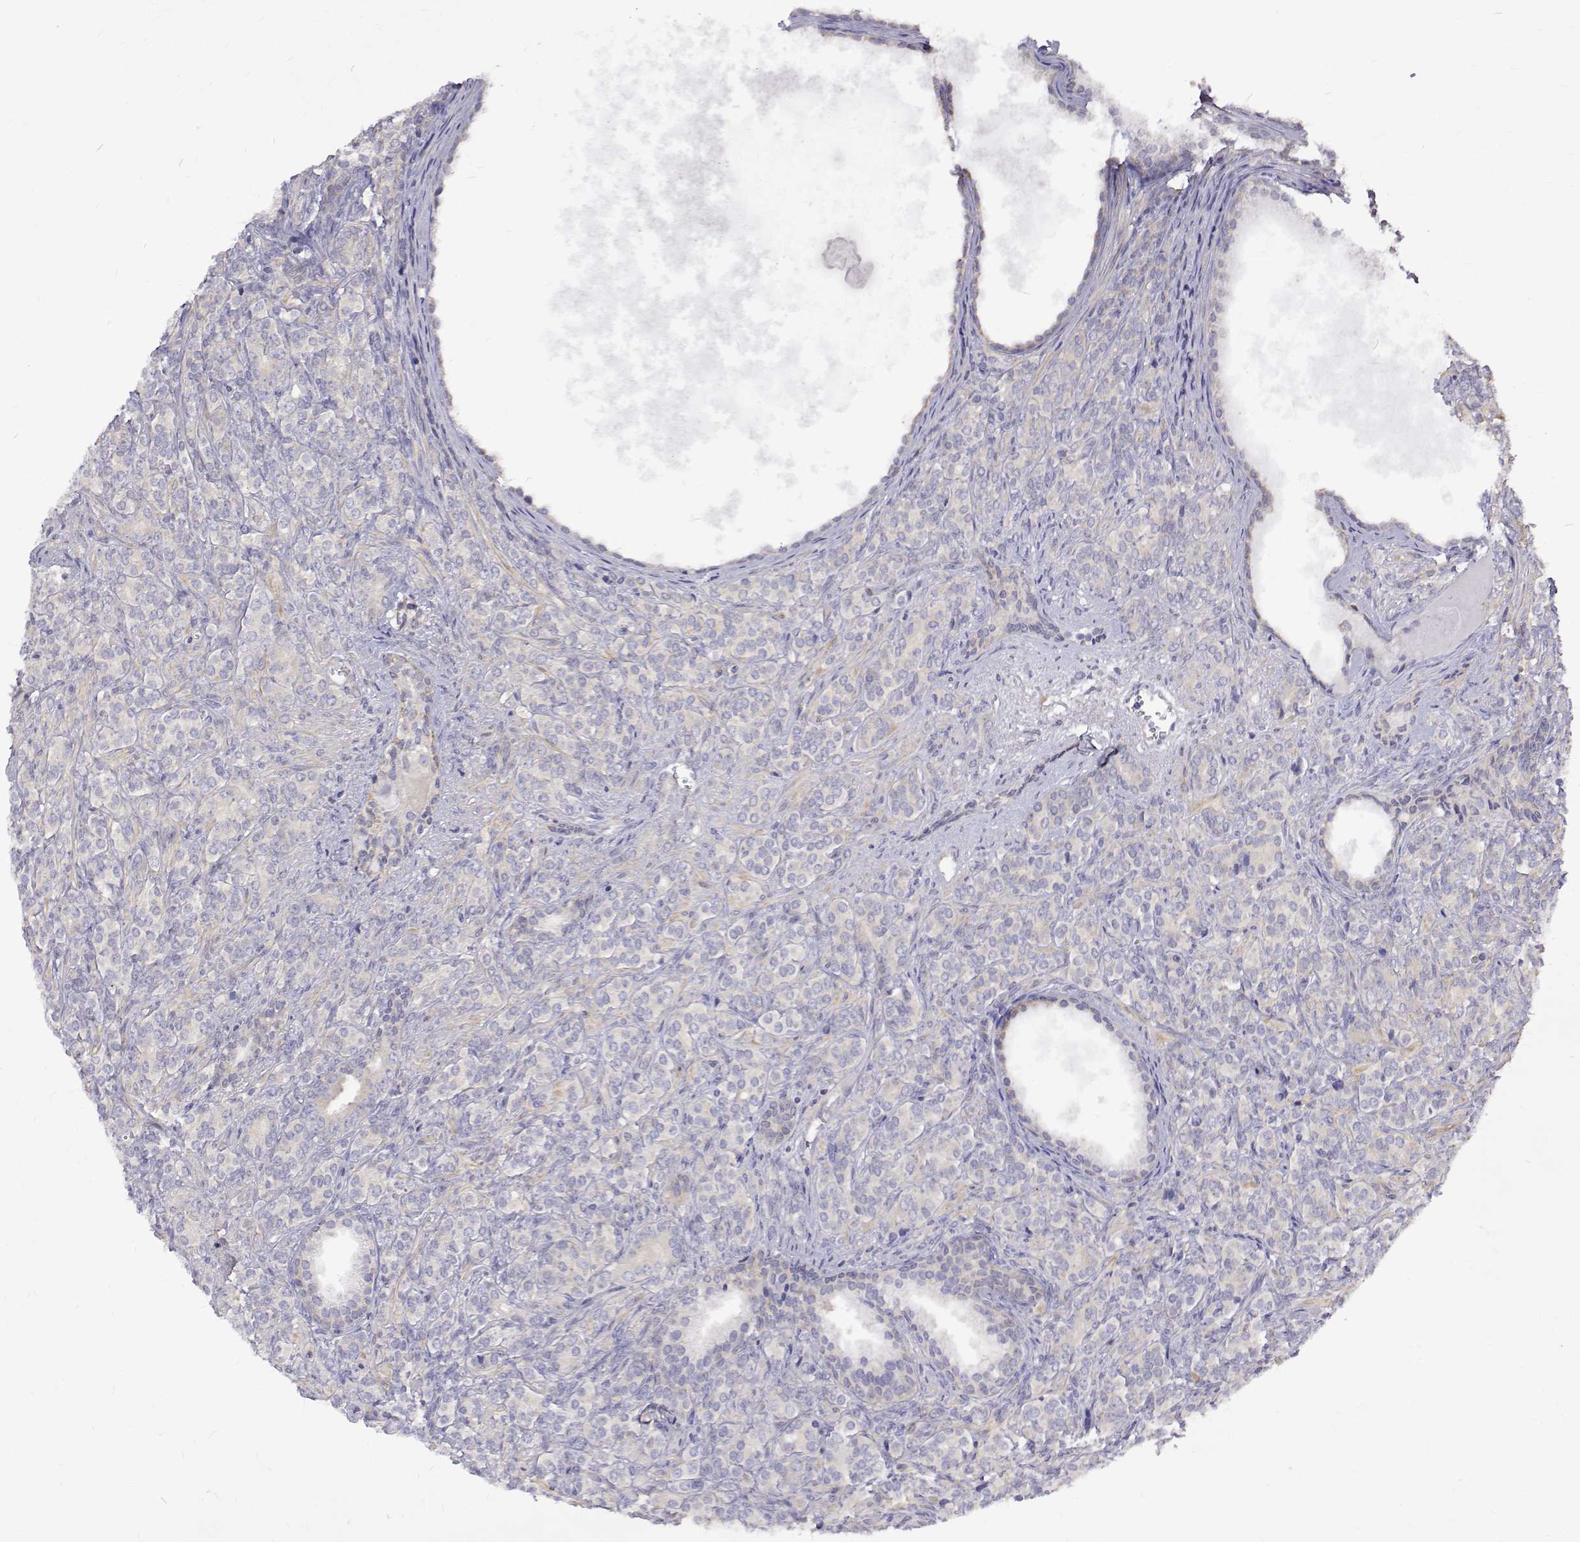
{"staining": {"intensity": "negative", "quantity": "none", "location": "none"}, "tissue": "prostate cancer", "cell_type": "Tumor cells", "image_type": "cancer", "snomed": [{"axis": "morphology", "description": "Adenocarcinoma, High grade"}, {"axis": "topography", "description": "Prostate"}], "caption": "This is an immunohistochemistry (IHC) histopathology image of prostate cancer (high-grade adenocarcinoma). There is no positivity in tumor cells.", "gene": "PADI1", "patient": {"sex": "male", "age": 84}}